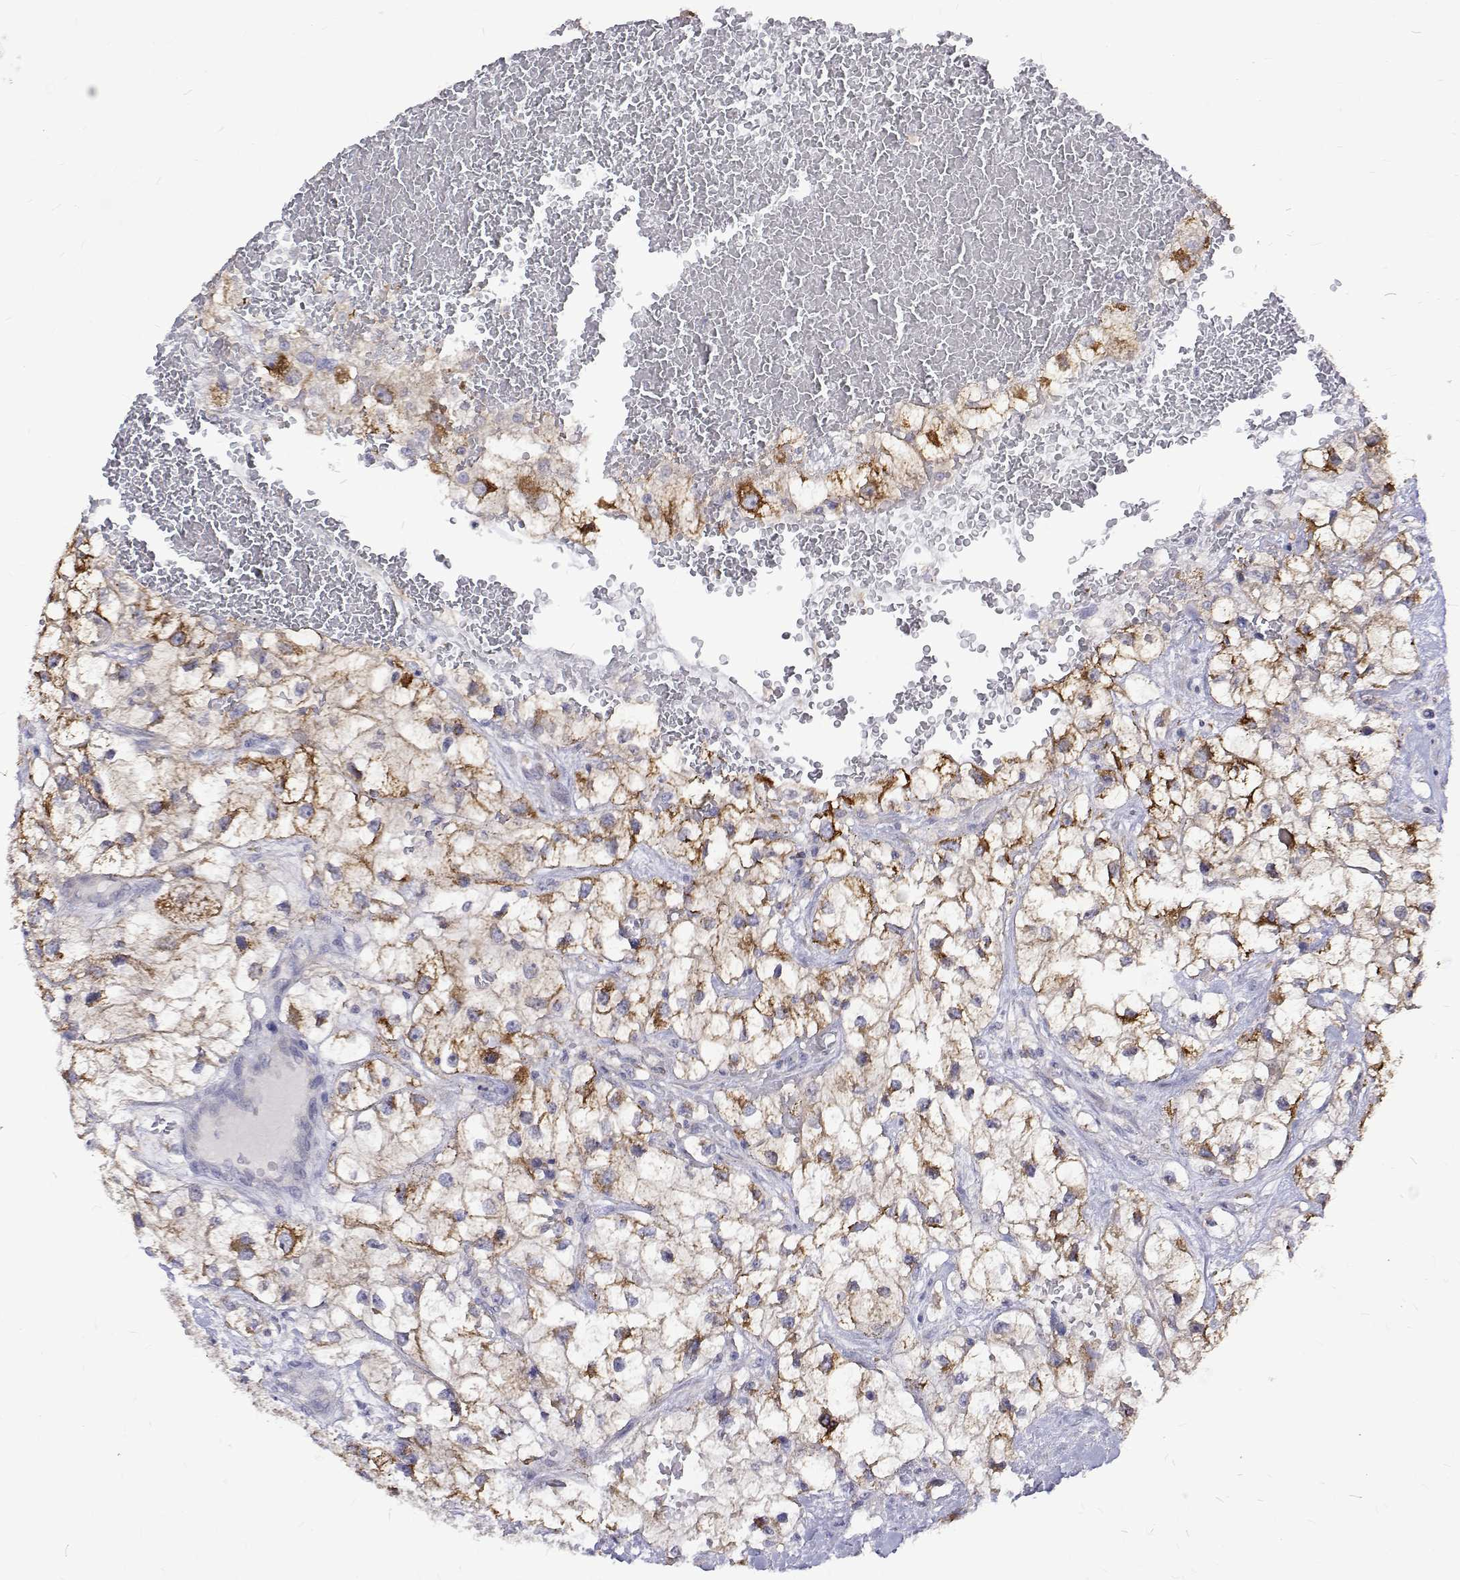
{"staining": {"intensity": "moderate", "quantity": "25%-75%", "location": "cytoplasmic/membranous"}, "tissue": "renal cancer", "cell_type": "Tumor cells", "image_type": "cancer", "snomed": [{"axis": "morphology", "description": "Adenocarcinoma, NOS"}, {"axis": "topography", "description": "Kidney"}], "caption": "High-power microscopy captured an immunohistochemistry (IHC) image of adenocarcinoma (renal), revealing moderate cytoplasmic/membranous expression in approximately 25%-75% of tumor cells.", "gene": "PADI1", "patient": {"sex": "male", "age": 59}}